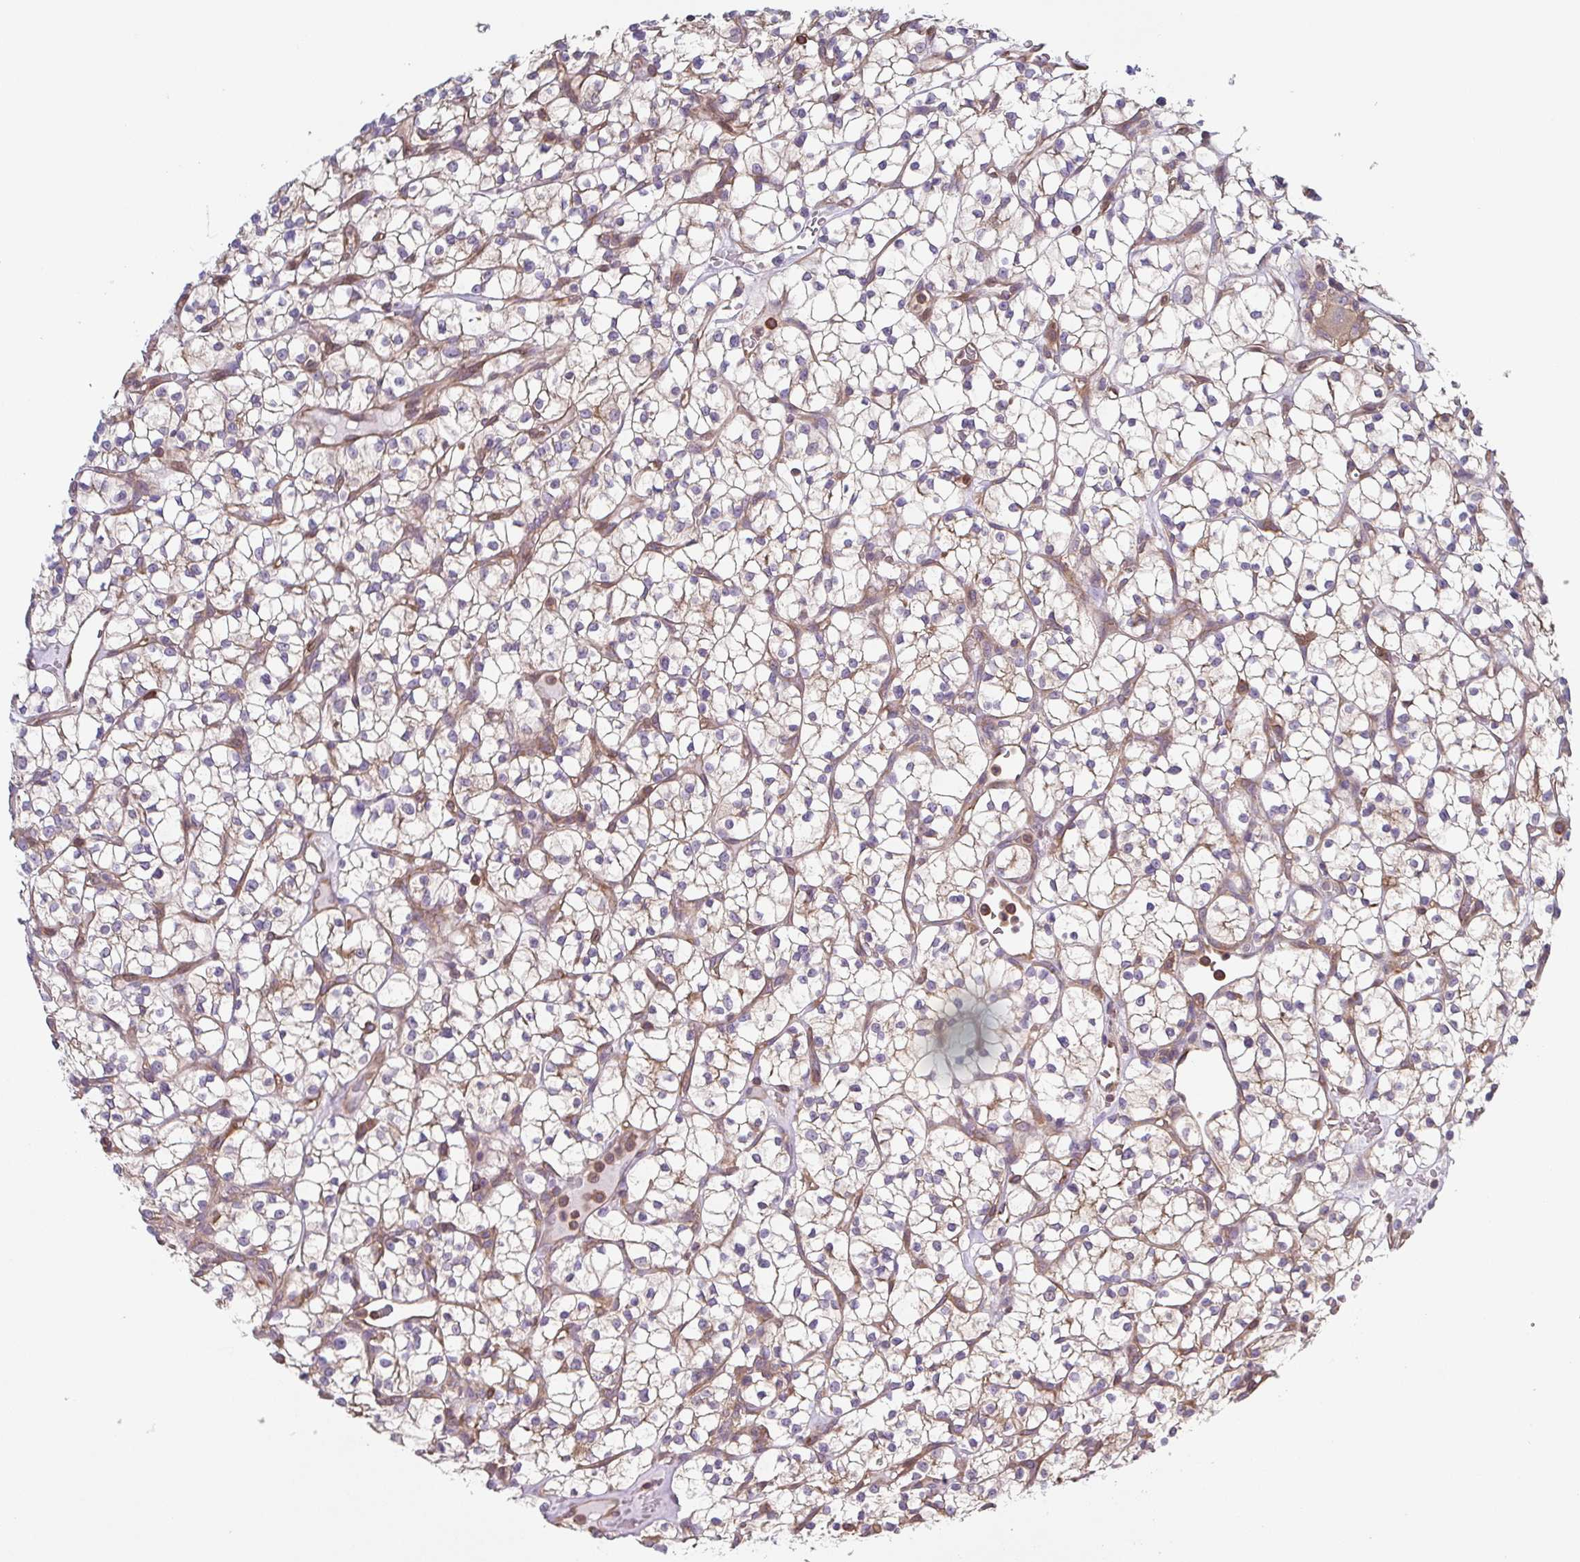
{"staining": {"intensity": "weak", "quantity": "<25%", "location": "cytoplasmic/membranous"}, "tissue": "renal cancer", "cell_type": "Tumor cells", "image_type": "cancer", "snomed": [{"axis": "morphology", "description": "Adenocarcinoma, NOS"}, {"axis": "topography", "description": "Kidney"}], "caption": "IHC image of adenocarcinoma (renal) stained for a protein (brown), which reveals no staining in tumor cells. (DAB (3,3'-diaminobenzidine) IHC visualized using brightfield microscopy, high magnification).", "gene": "TMEM229A", "patient": {"sex": "female", "age": 64}}